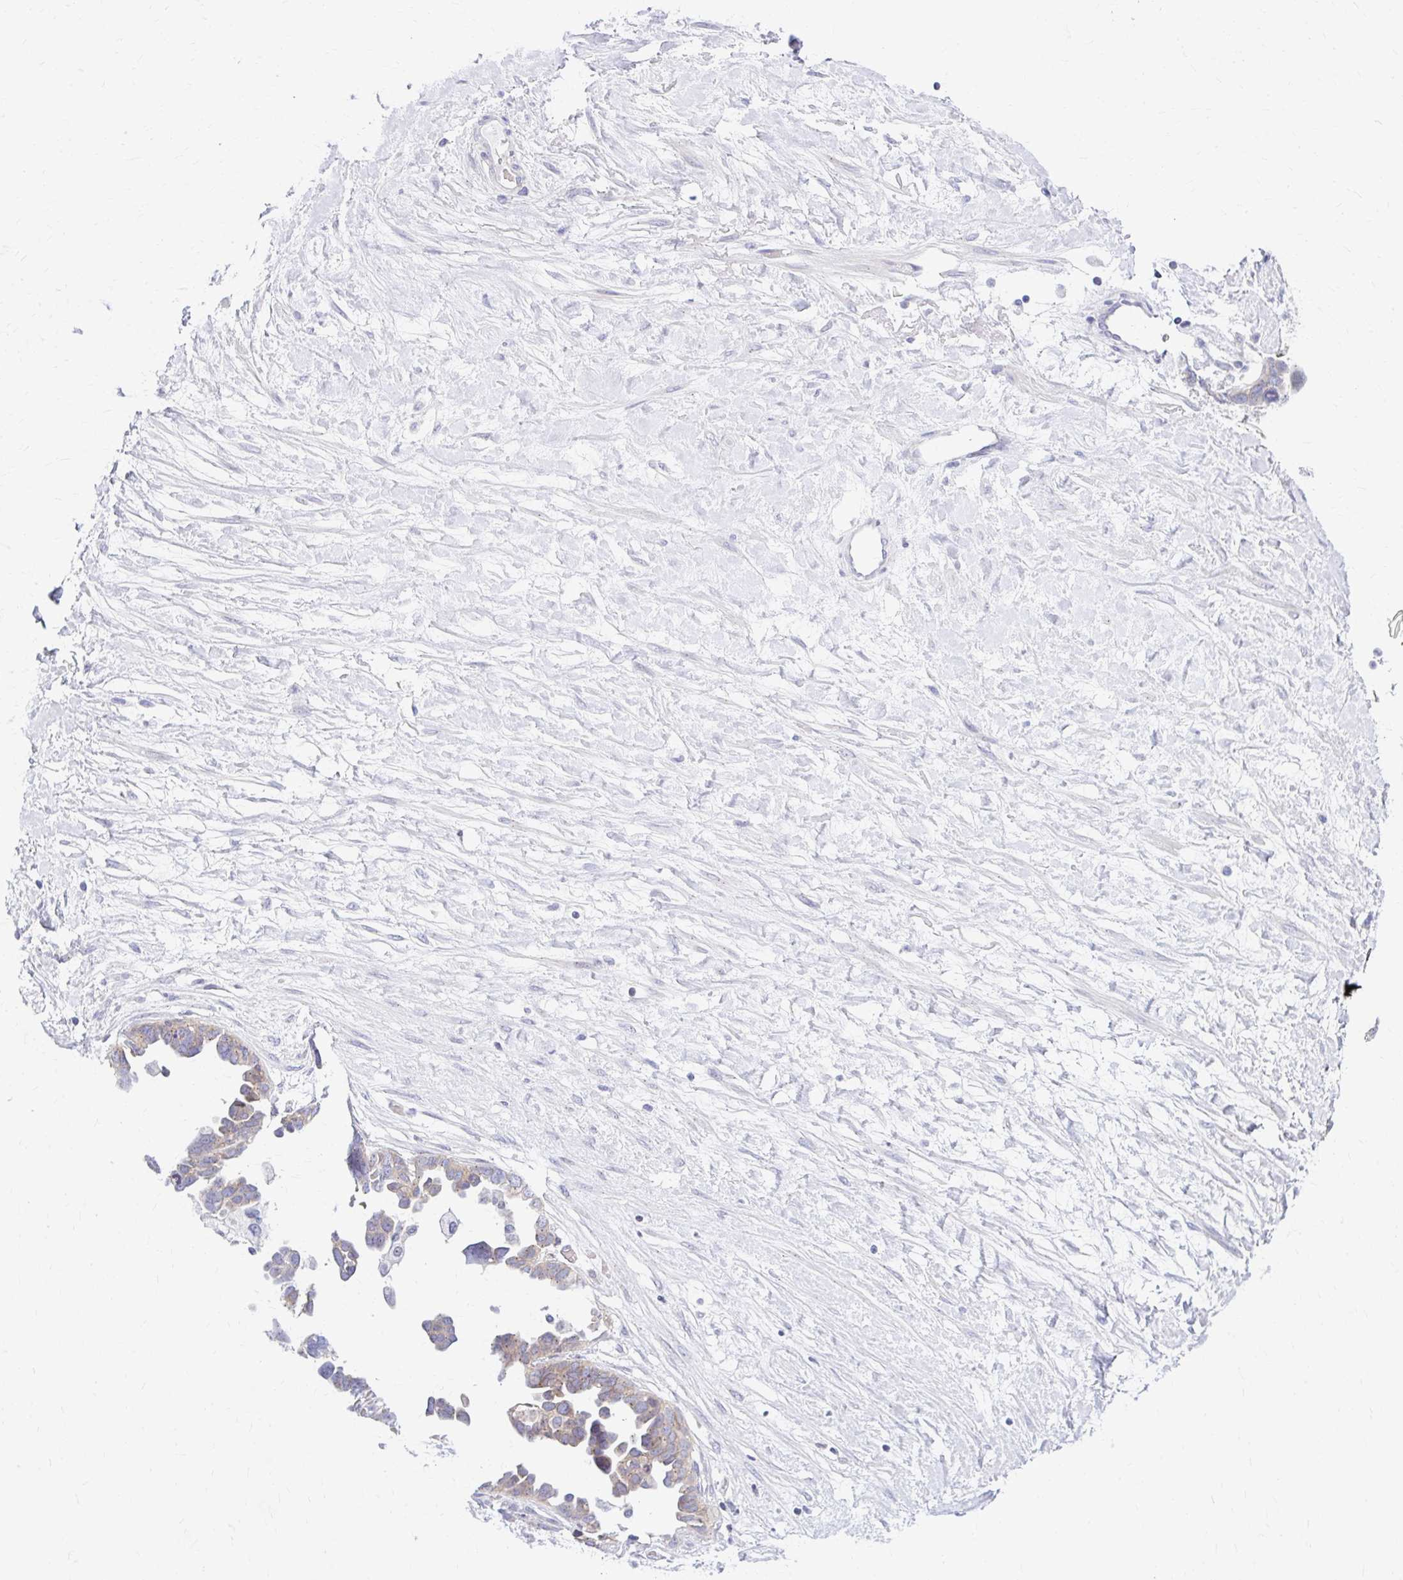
{"staining": {"intensity": "weak", "quantity": "25%-75%", "location": "cytoplasmic/membranous"}, "tissue": "ovarian cancer", "cell_type": "Tumor cells", "image_type": "cancer", "snomed": [{"axis": "morphology", "description": "Cystadenocarcinoma, serous, NOS"}, {"axis": "topography", "description": "Ovary"}], "caption": "The immunohistochemical stain labels weak cytoplasmic/membranous expression in tumor cells of ovarian cancer (serous cystadenocarcinoma) tissue.", "gene": "RADIL", "patient": {"sex": "female", "age": 54}}